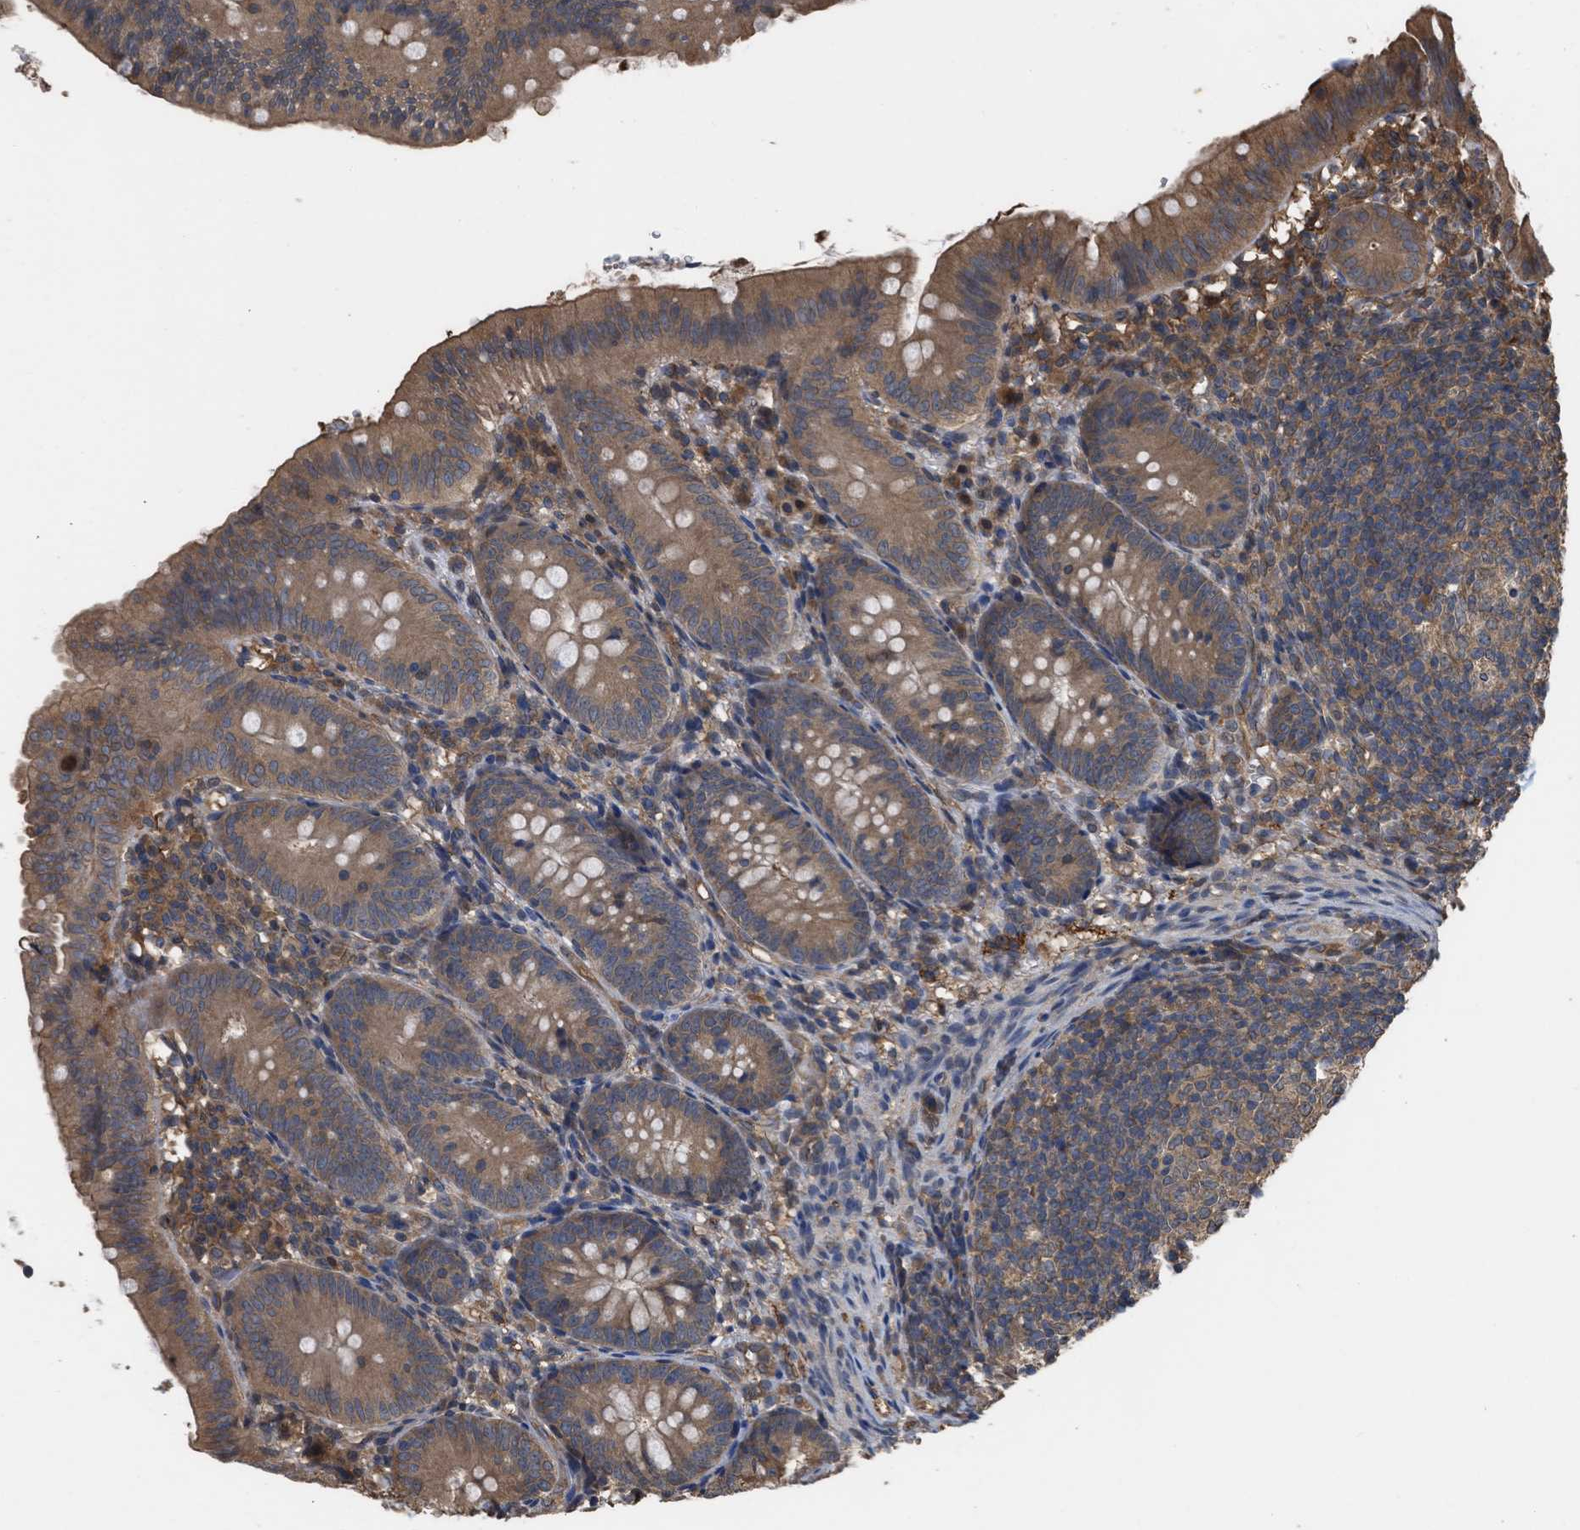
{"staining": {"intensity": "moderate", "quantity": ">75%", "location": "cytoplasmic/membranous"}, "tissue": "appendix", "cell_type": "Glandular cells", "image_type": "normal", "snomed": [{"axis": "morphology", "description": "Normal tissue, NOS"}, {"axis": "topography", "description": "Appendix"}], "caption": "Protein staining of benign appendix reveals moderate cytoplasmic/membranous positivity in about >75% of glandular cells.", "gene": "YWHAG", "patient": {"sex": "male", "age": 1}}